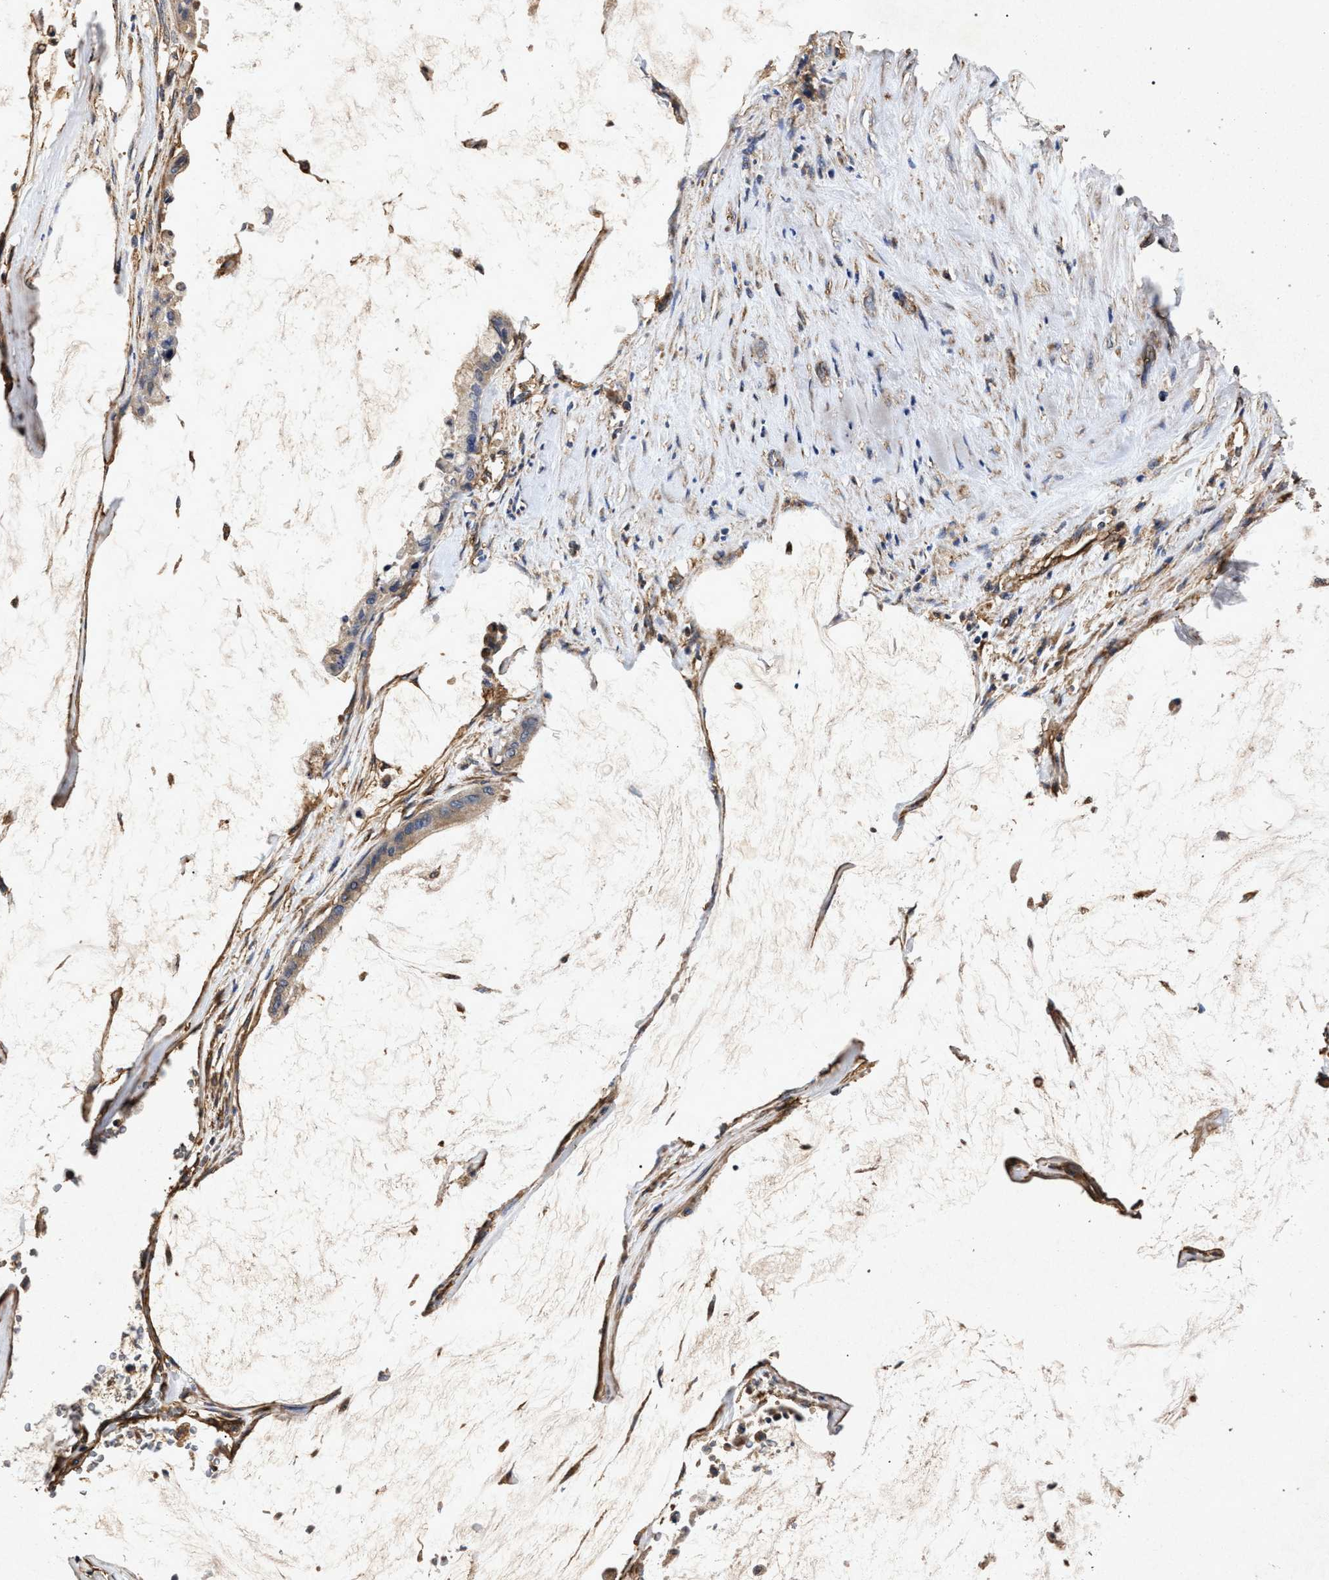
{"staining": {"intensity": "moderate", "quantity": ">75%", "location": "cytoplasmic/membranous"}, "tissue": "pancreatic cancer", "cell_type": "Tumor cells", "image_type": "cancer", "snomed": [{"axis": "morphology", "description": "Adenocarcinoma, NOS"}, {"axis": "topography", "description": "Pancreas"}], "caption": "Pancreatic cancer stained for a protein (brown) displays moderate cytoplasmic/membranous positive staining in approximately >75% of tumor cells.", "gene": "MARCKS", "patient": {"sex": "male", "age": 41}}